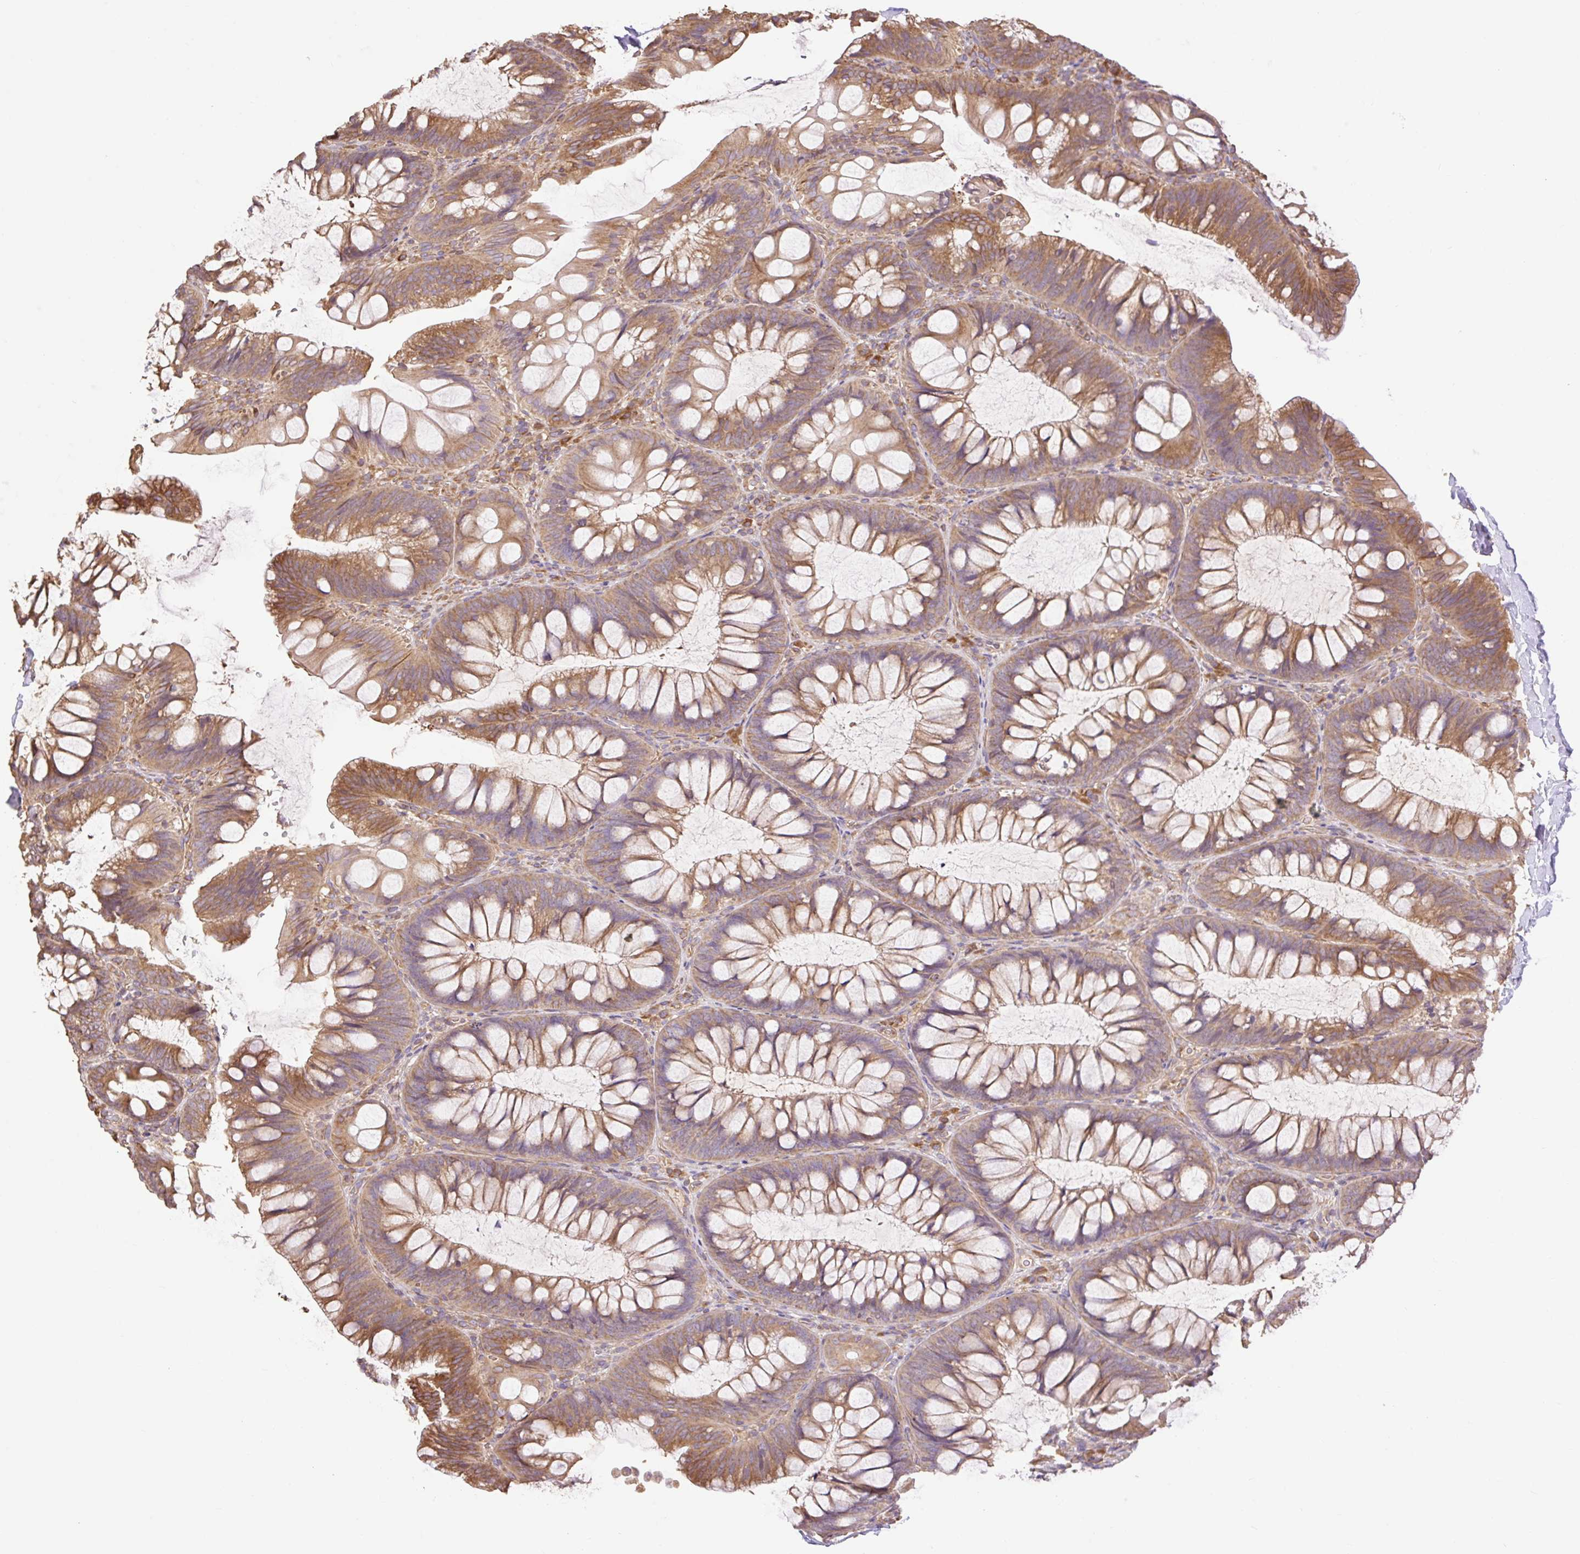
{"staining": {"intensity": "moderate", "quantity": ">75%", "location": "cytoplasmic/membranous"}, "tissue": "colon", "cell_type": "Endothelial cells", "image_type": "normal", "snomed": [{"axis": "morphology", "description": "Normal tissue, NOS"}, {"axis": "morphology", "description": "Adenoma, NOS"}, {"axis": "topography", "description": "Soft tissue"}, {"axis": "topography", "description": "Colon"}], "caption": "Moderate cytoplasmic/membranous protein expression is present in approximately >75% of endothelial cells in colon. Immunohistochemistry stains the protein in brown and the nuclei are stained blue.", "gene": "DESI1", "patient": {"sex": "male", "age": 47}}